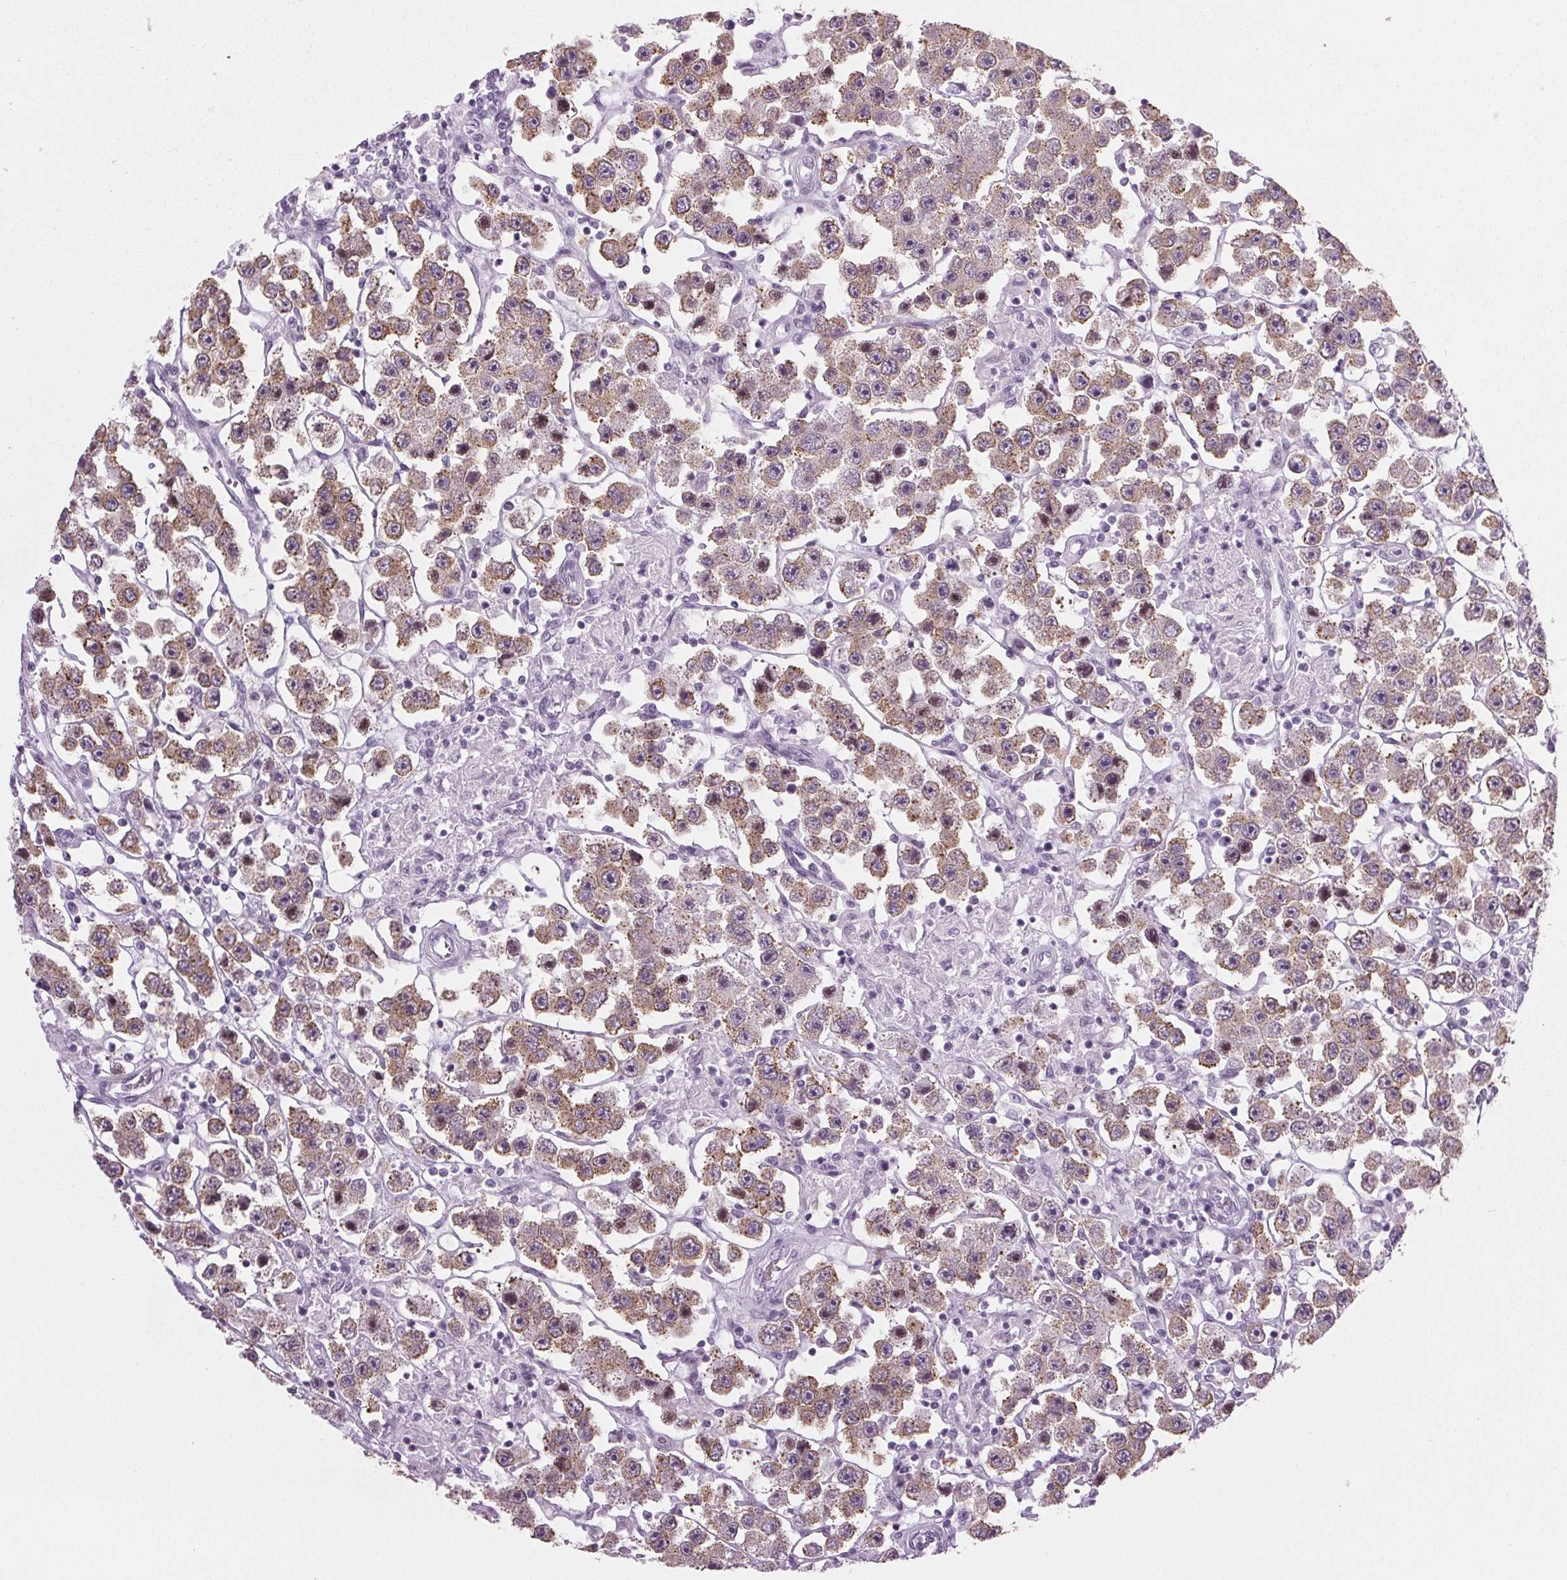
{"staining": {"intensity": "strong", "quantity": ">75%", "location": "cytoplasmic/membranous"}, "tissue": "testis cancer", "cell_type": "Tumor cells", "image_type": "cancer", "snomed": [{"axis": "morphology", "description": "Seminoma, NOS"}, {"axis": "topography", "description": "Testis"}], "caption": "DAB immunohistochemical staining of human testis cancer displays strong cytoplasmic/membranous protein expression in approximately >75% of tumor cells.", "gene": "IGF2BP1", "patient": {"sex": "male", "age": 45}}